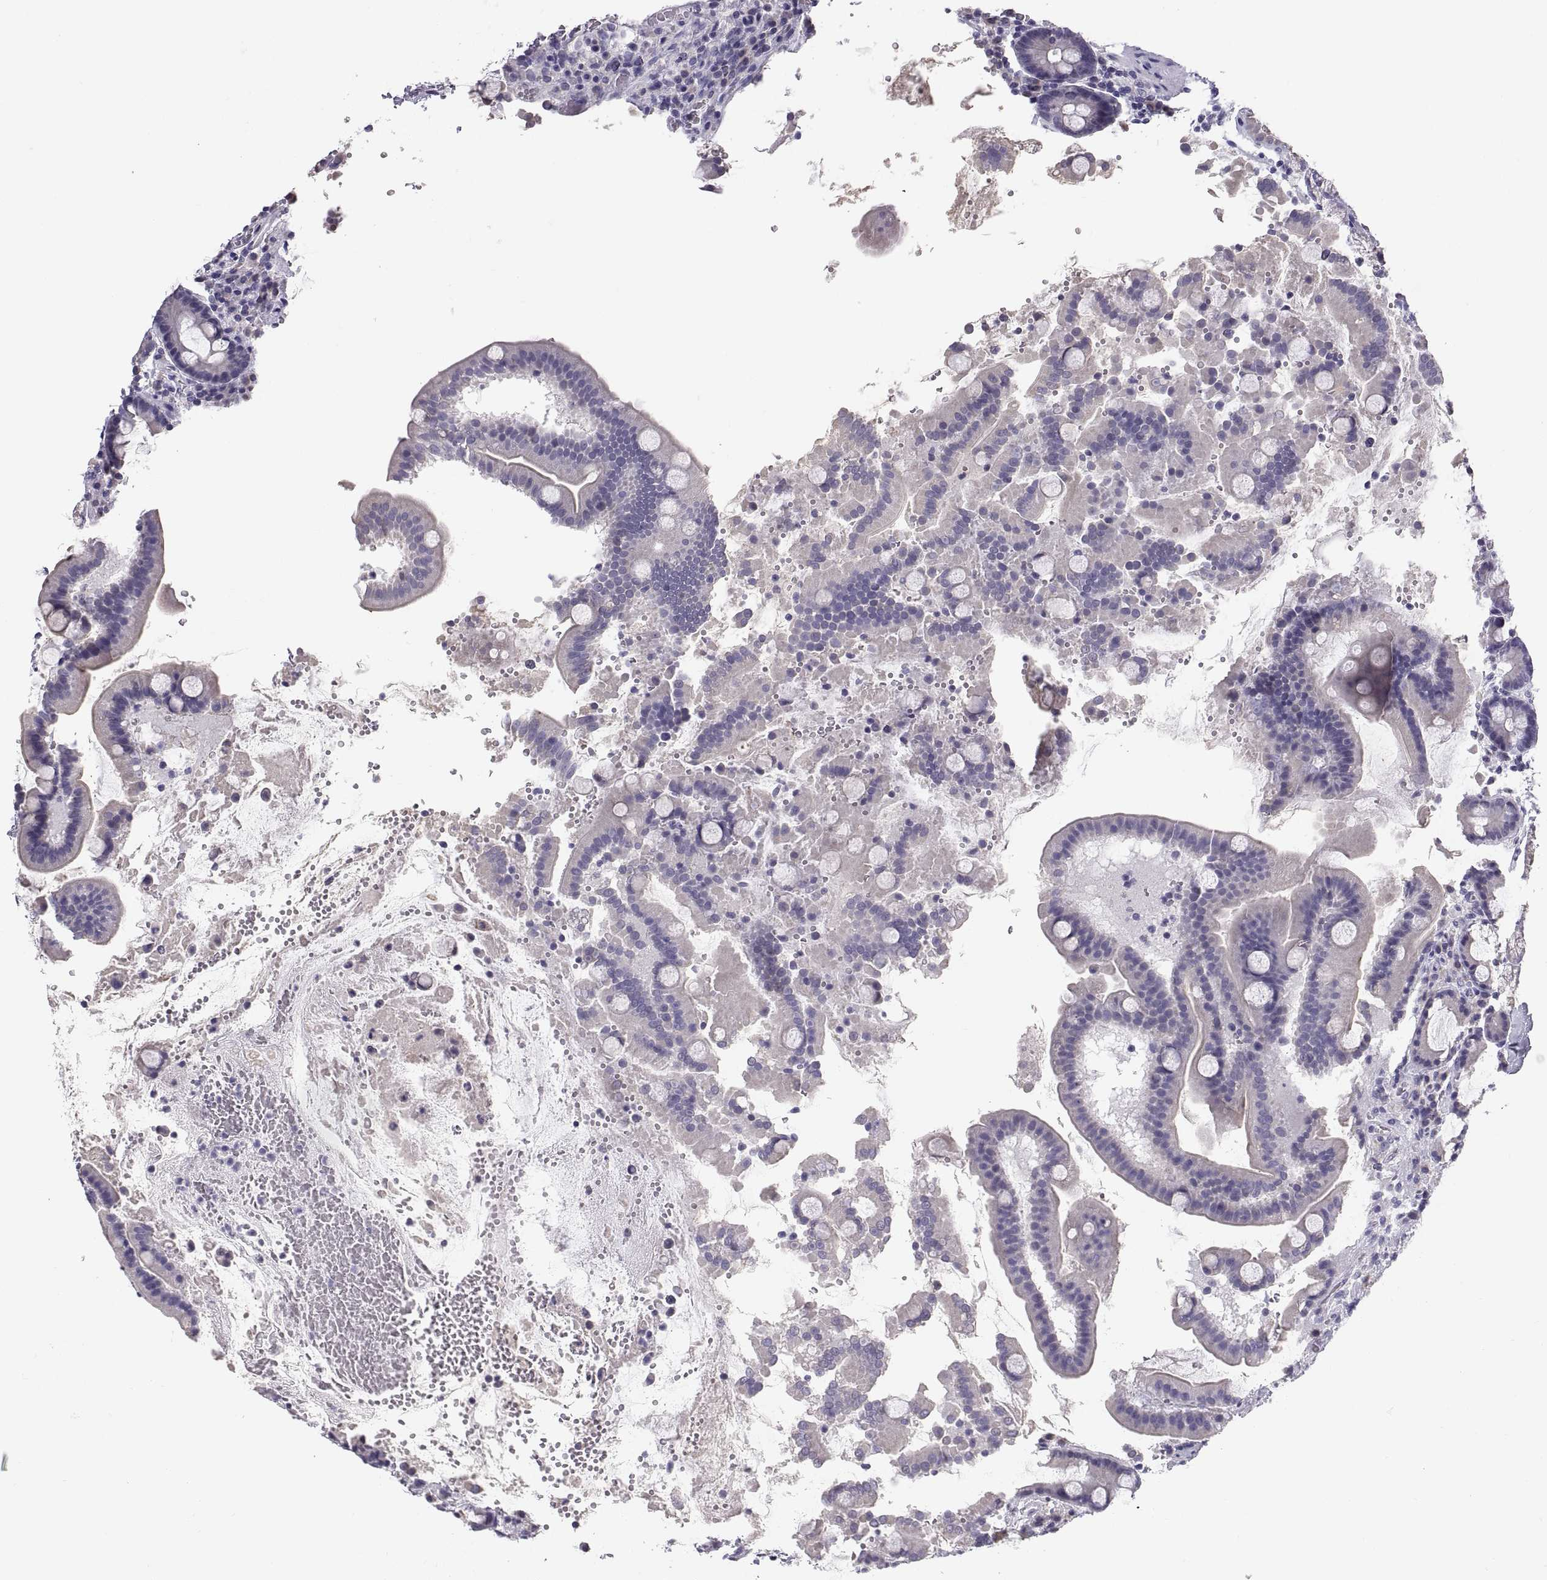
{"staining": {"intensity": "negative", "quantity": "none", "location": "none"}, "tissue": "duodenum", "cell_type": "Glandular cells", "image_type": "normal", "snomed": [{"axis": "morphology", "description": "Normal tissue, NOS"}, {"axis": "topography", "description": "Duodenum"}], "caption": "This is an immunohistochemistry photomicrograph of benign duodenum. There is no expression in glandular cells.", "gene": "TNNC1", "patient": {"sex": "male", "age": 59}}